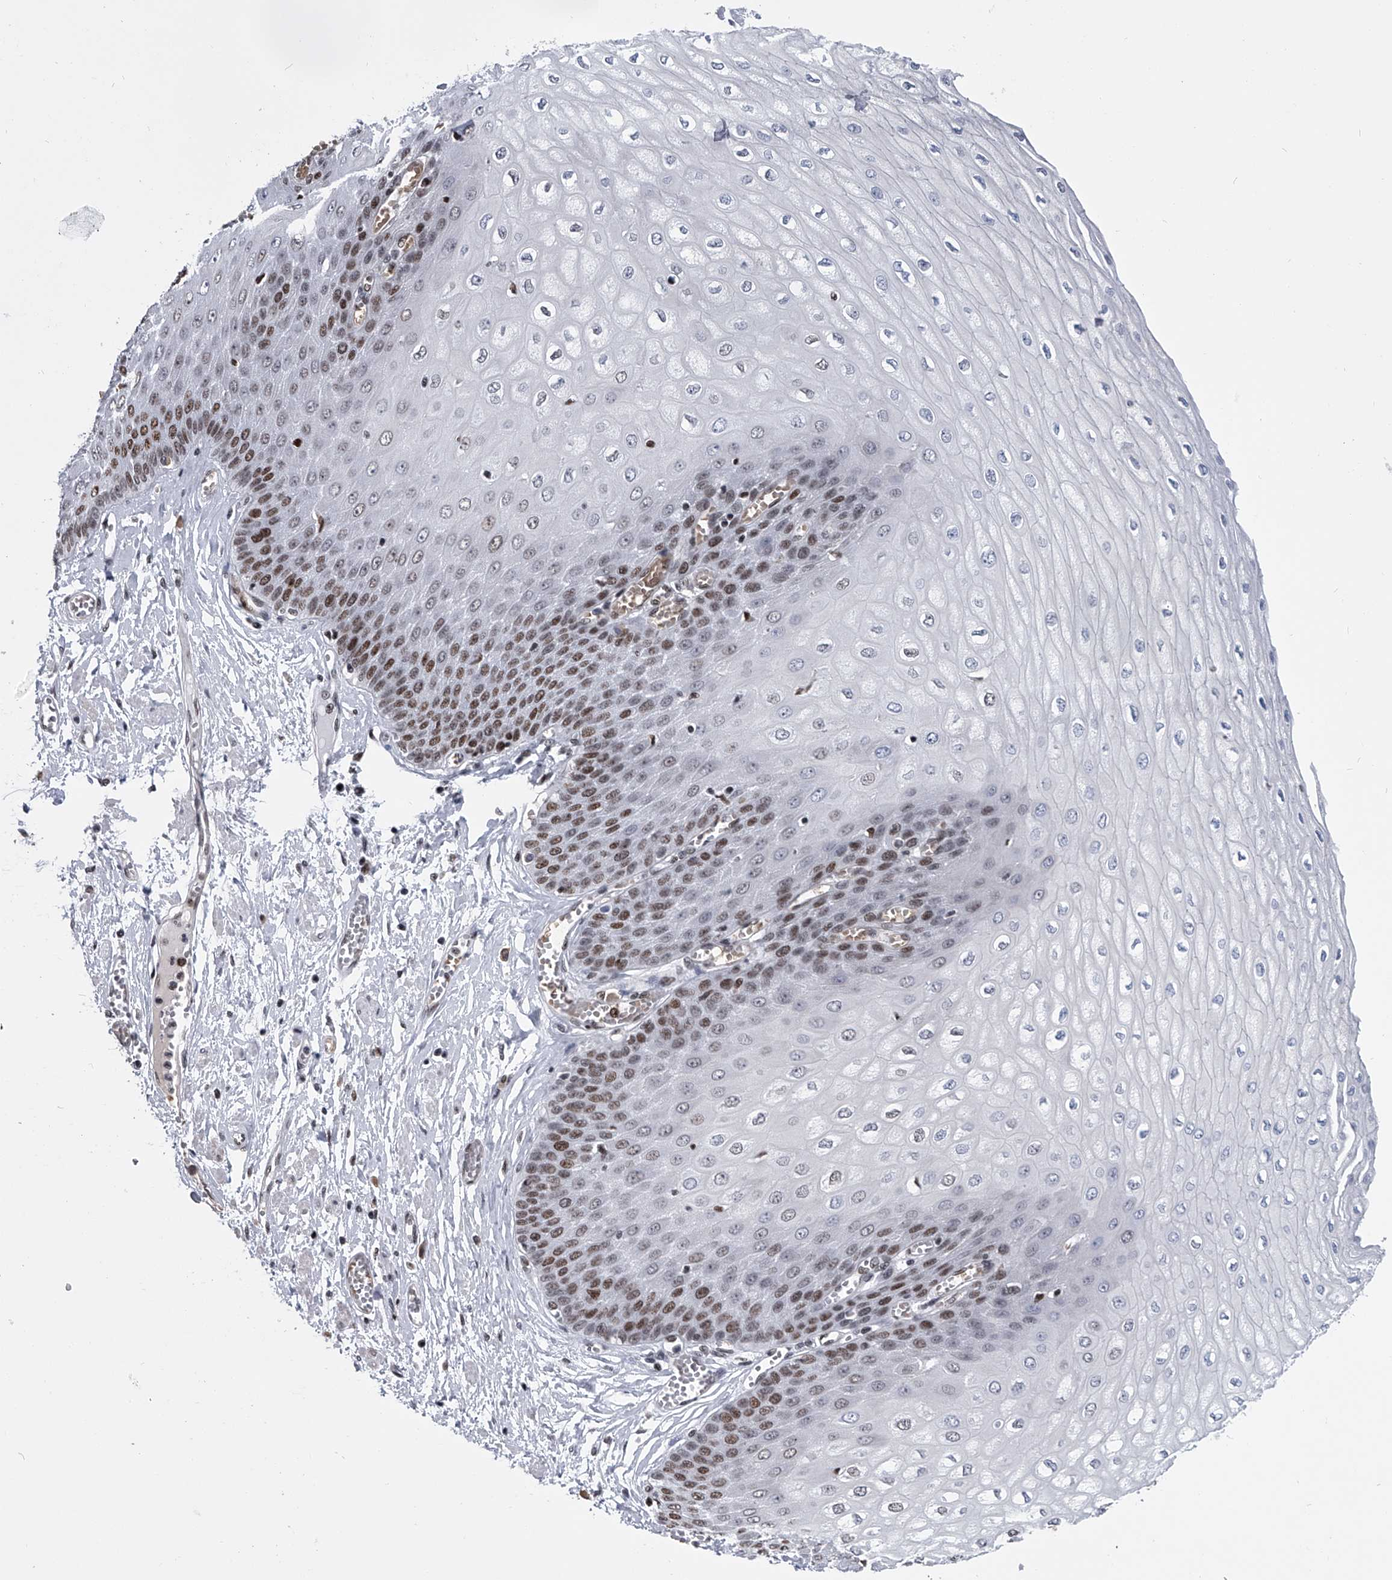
{"staining": {"intensity": "strong", "quantity": "<25%", "location": "nuclear"}, "tissue": "esophagus", "cell_type": "Squamous epithelial cells", "image_type": "normal", "snomed": [{"axis": "morphology", "description": "Normal tissue, NOS"}, {"axis": "topography", "description": "Esophagus"}], "caption": "Immunohistochemical staining of unremarkable human esophagus shows strong nuclear protein positivity in about <25% of squamous epithelial cells.", "gene": "SIM2", "patient": {"sex": "male", "age": 60}}